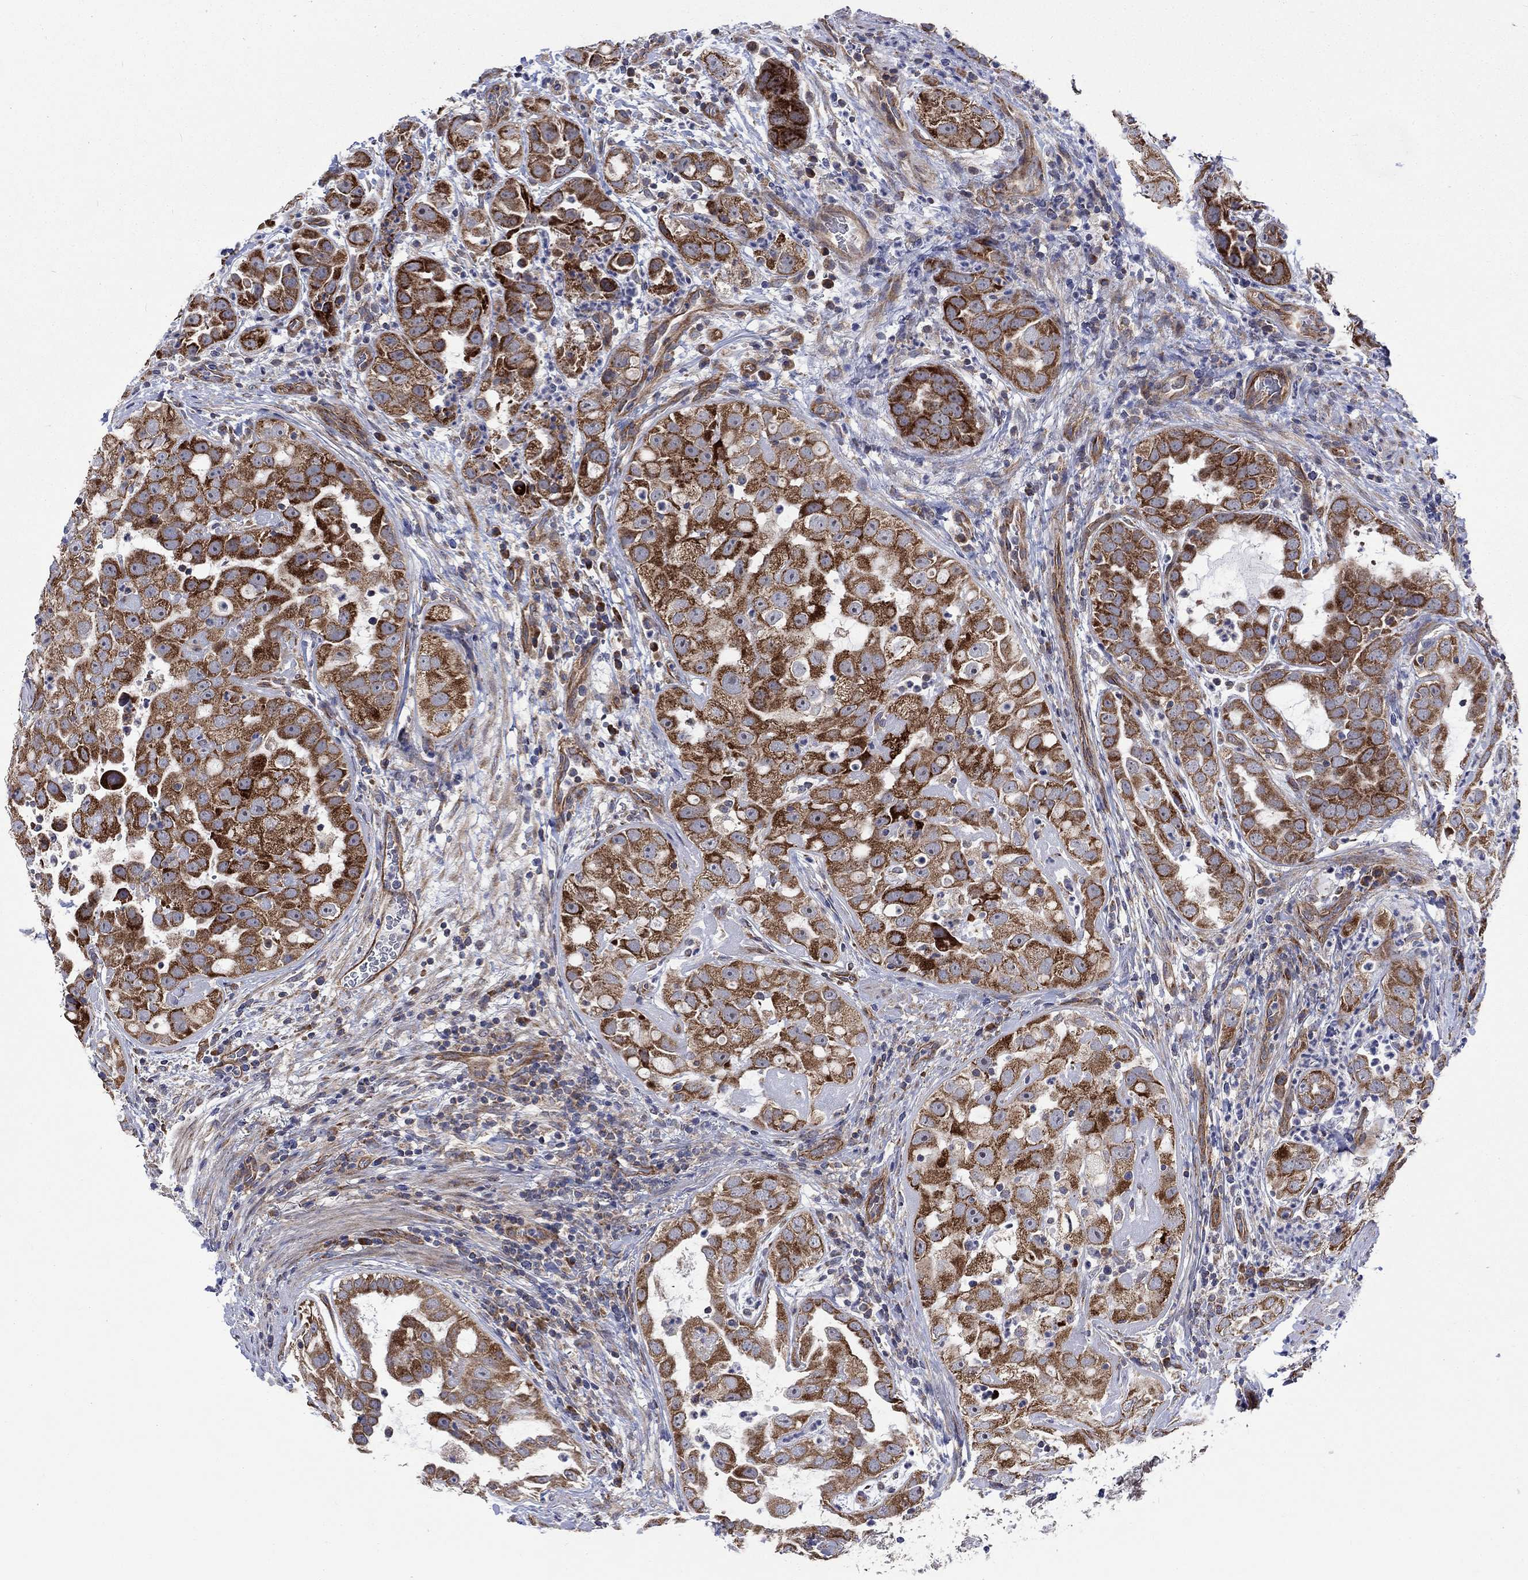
{"staining": {"intensity": "strong", "quantity": "25%-75%", "location": "cytoplasmic/membranous"}, "tissue": "urothelial cancer", "cell_type": "Tumor cells", "image_type": "cancer", "snomed": [{"axis": "morphology", "description": "Urothelial carcinoma, High grade"}, {"axis": "topography", "description": "Urinary bladder"}], "caption": "Urothelial carcinoma (high-grade) was stained to show a protein in brown. There is high levels of strong cytoplasmic/membranous positivity in about 25%-75% of tumor cells.", "gene": "RPLP0", "patient": {"sex": "female", "age": 41}}